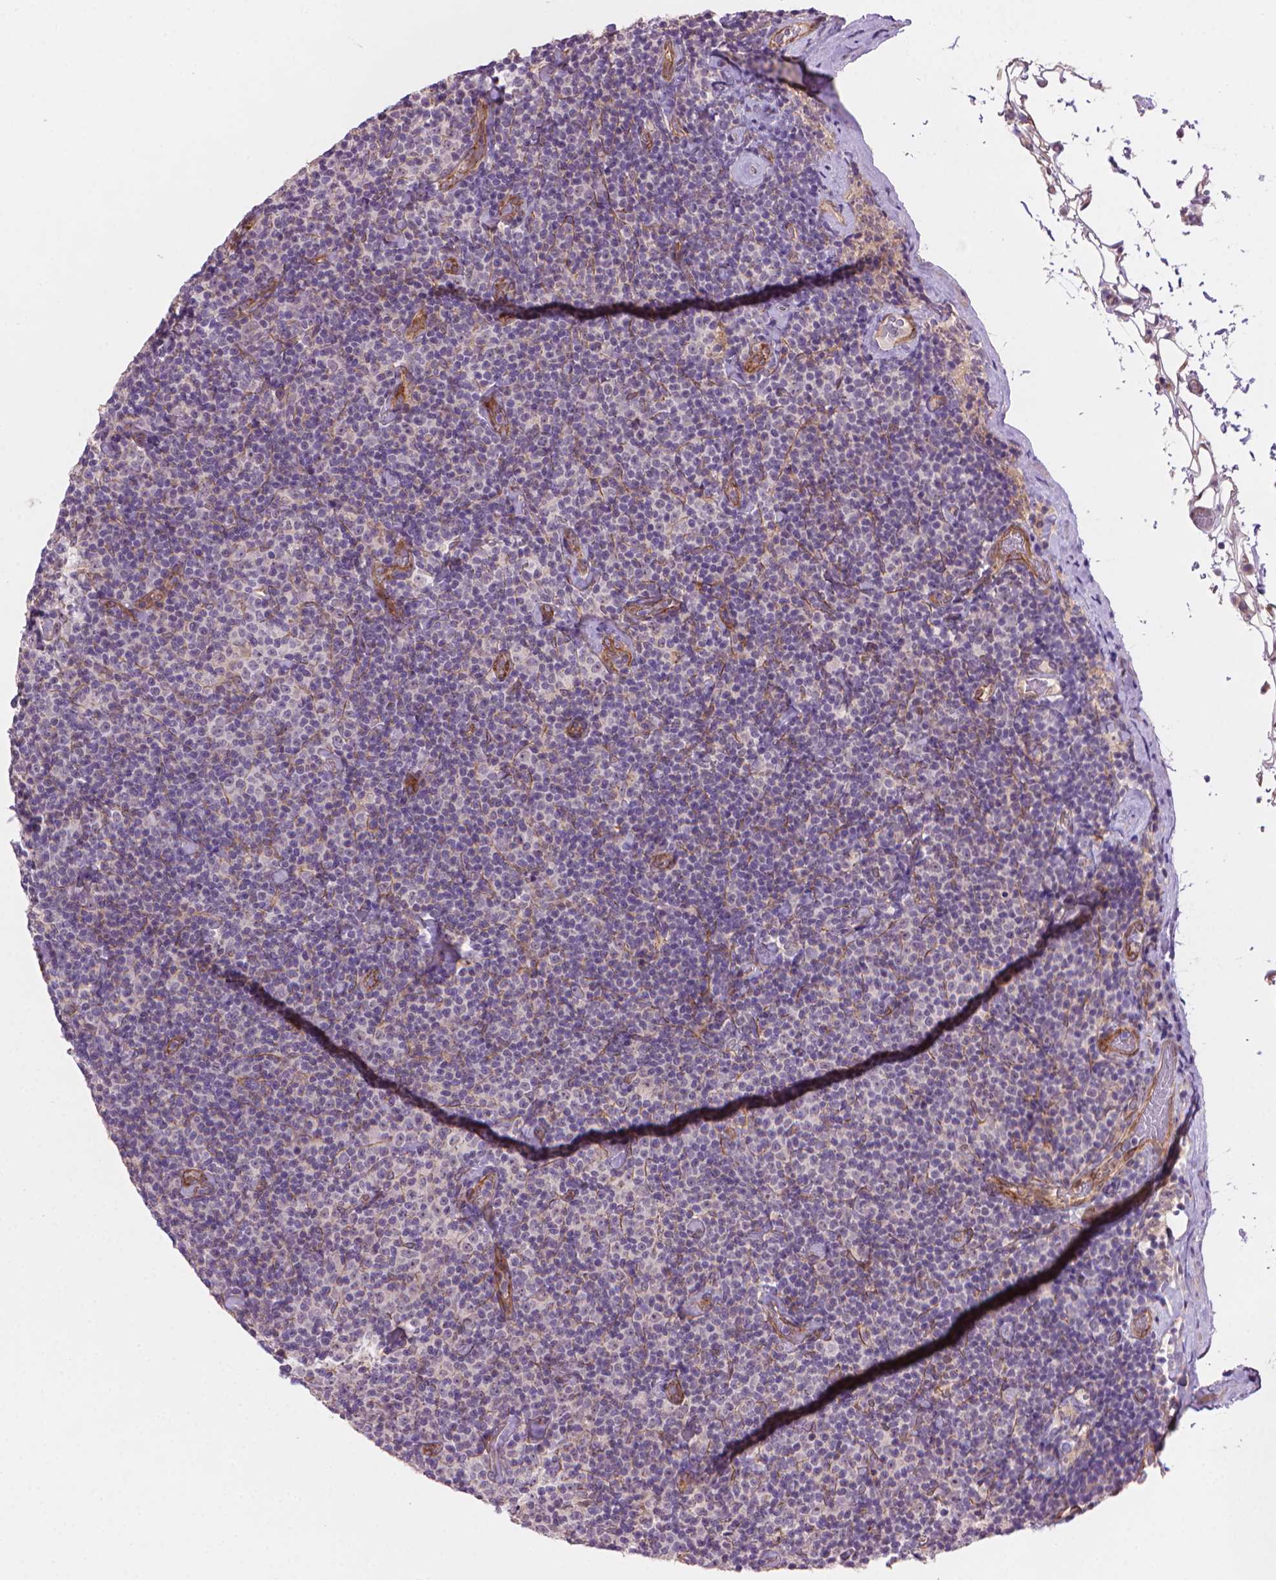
{"staining": {"intensity": "negative", "quantity": "none", "location": "none"}, "tissue": "lymphoma", "cell_type": "Tumor cells", "image_type": "cancer", "snomed": [{"axis": "morphology", "description": "Malignant lymphoma, non-Hodgkin's type, Low grade"}, {"axis": "topography", "description": "Lymph node"}], "caption": "A photomicrograph of human malignant lymphoma, non-Hodgkin's type (low-grade) is negative for staining in tumor cells.", "gene": "AMMECR1", "patient": {"sex": "male", "age": 81}}